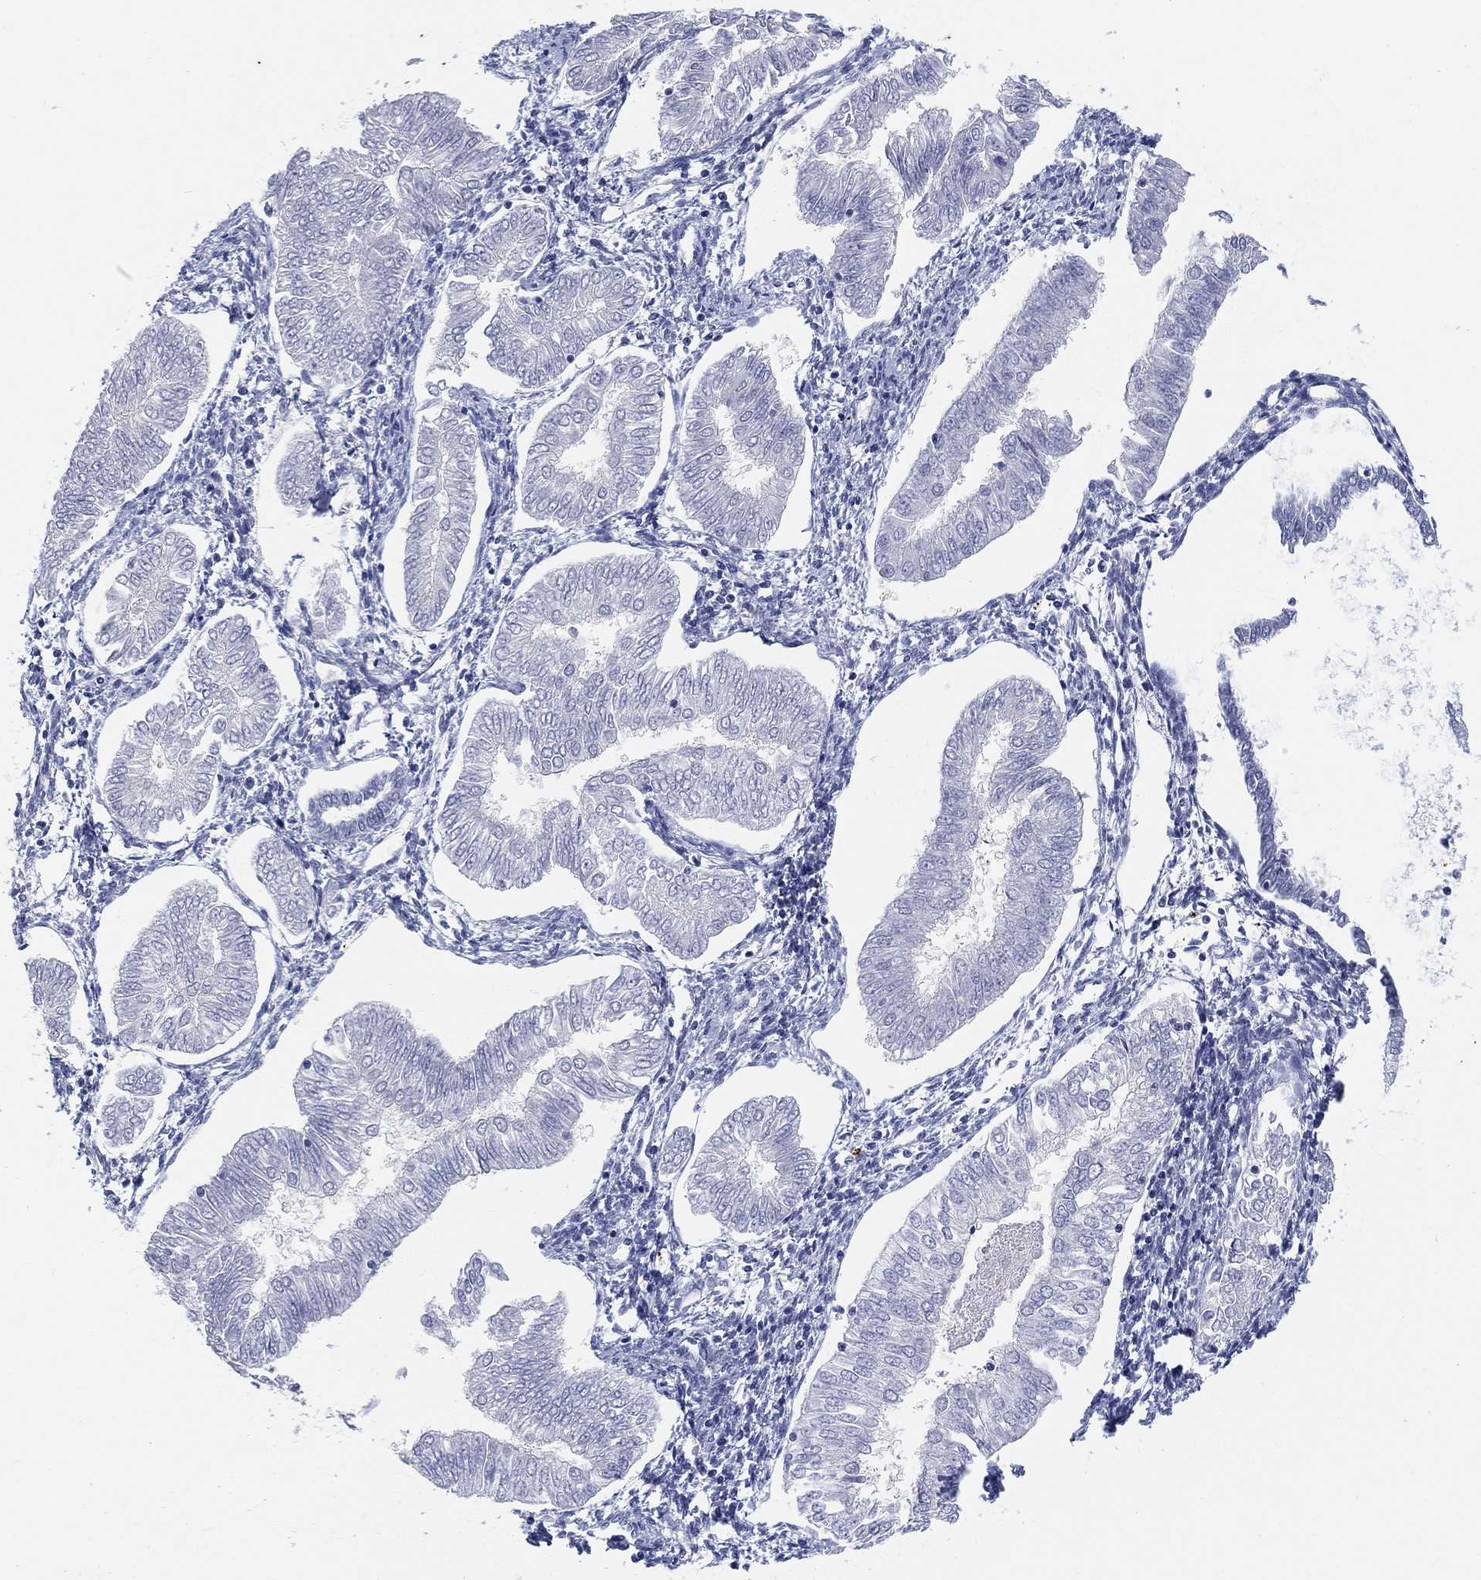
{"staining": {"intensity": "negative", "quantity": "none", "location": "none"}, "tissue": "endometrial cancer", "cell_type": "Tumor cells", "image_type": "cancer", "snomed": [{"axis": "morphology", "description": "Adenocarcinoma, NOS"}, {"axis": "topography", "description": "Endometrium"}], "caption": "Protein analysis of endometrial cancer (adenocarcinoma) shows no significant expression in tumor cells.", "gene": "CLUL1", "patient": {"sex": "female", "age": 53}}